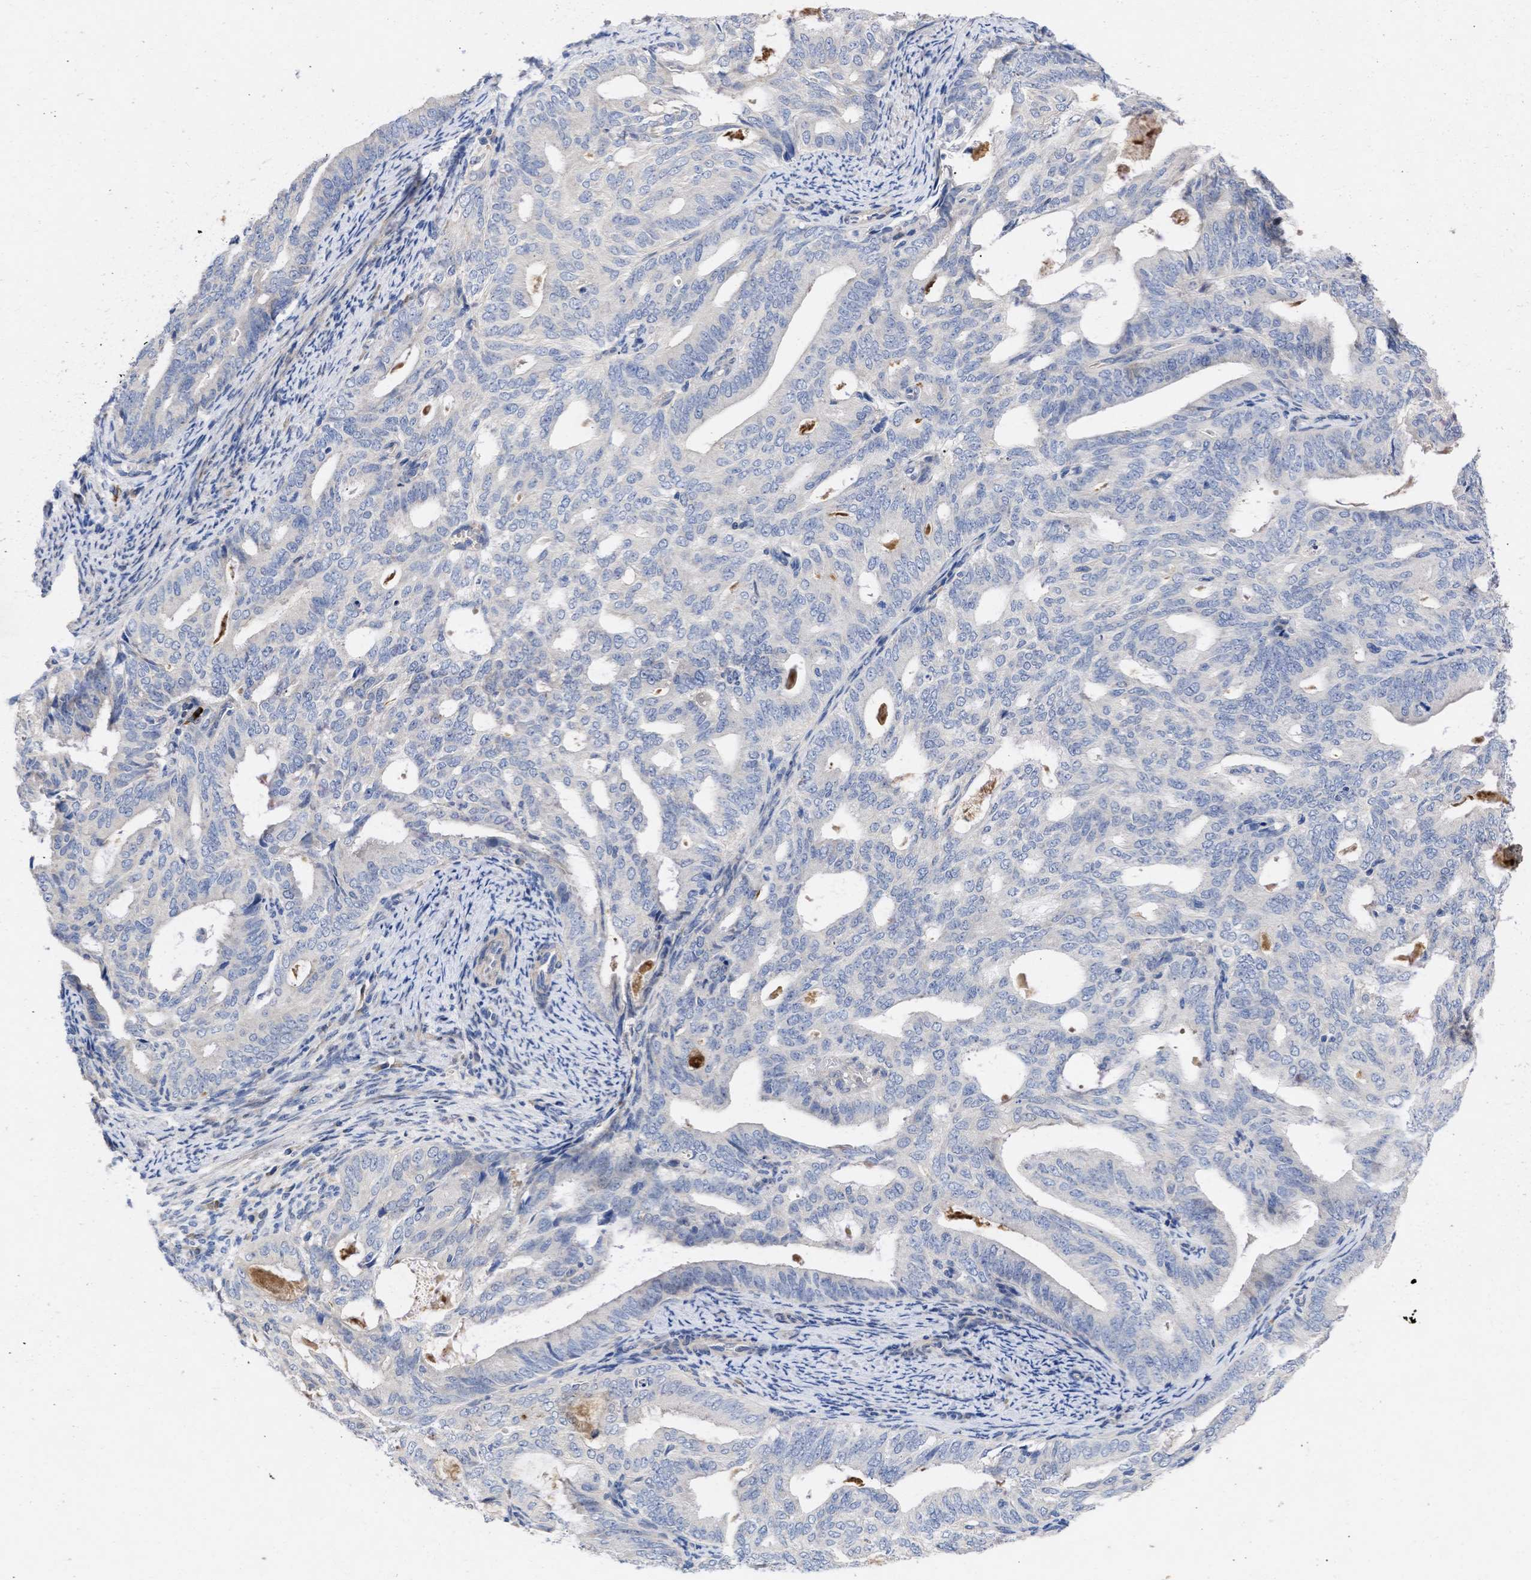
{"staining": {"intensity": "negative", "quantity": "none", "location": "none"}, "tissue": "endometrial cancer", "cell_type": "Tumor cells", "image_type": "cancer", "snomed": [{"axis": "morphology", "description": "Adenocarcinoma, NOS"}, {"axis": "topography", "description": "Endometrium"}], "caption": "The histopathology image demonstrates no significant staining in tumor cells of endometrial cancer.", "gene": "ARHGEF4", "patient": {"sex": "female", "age": 58}}